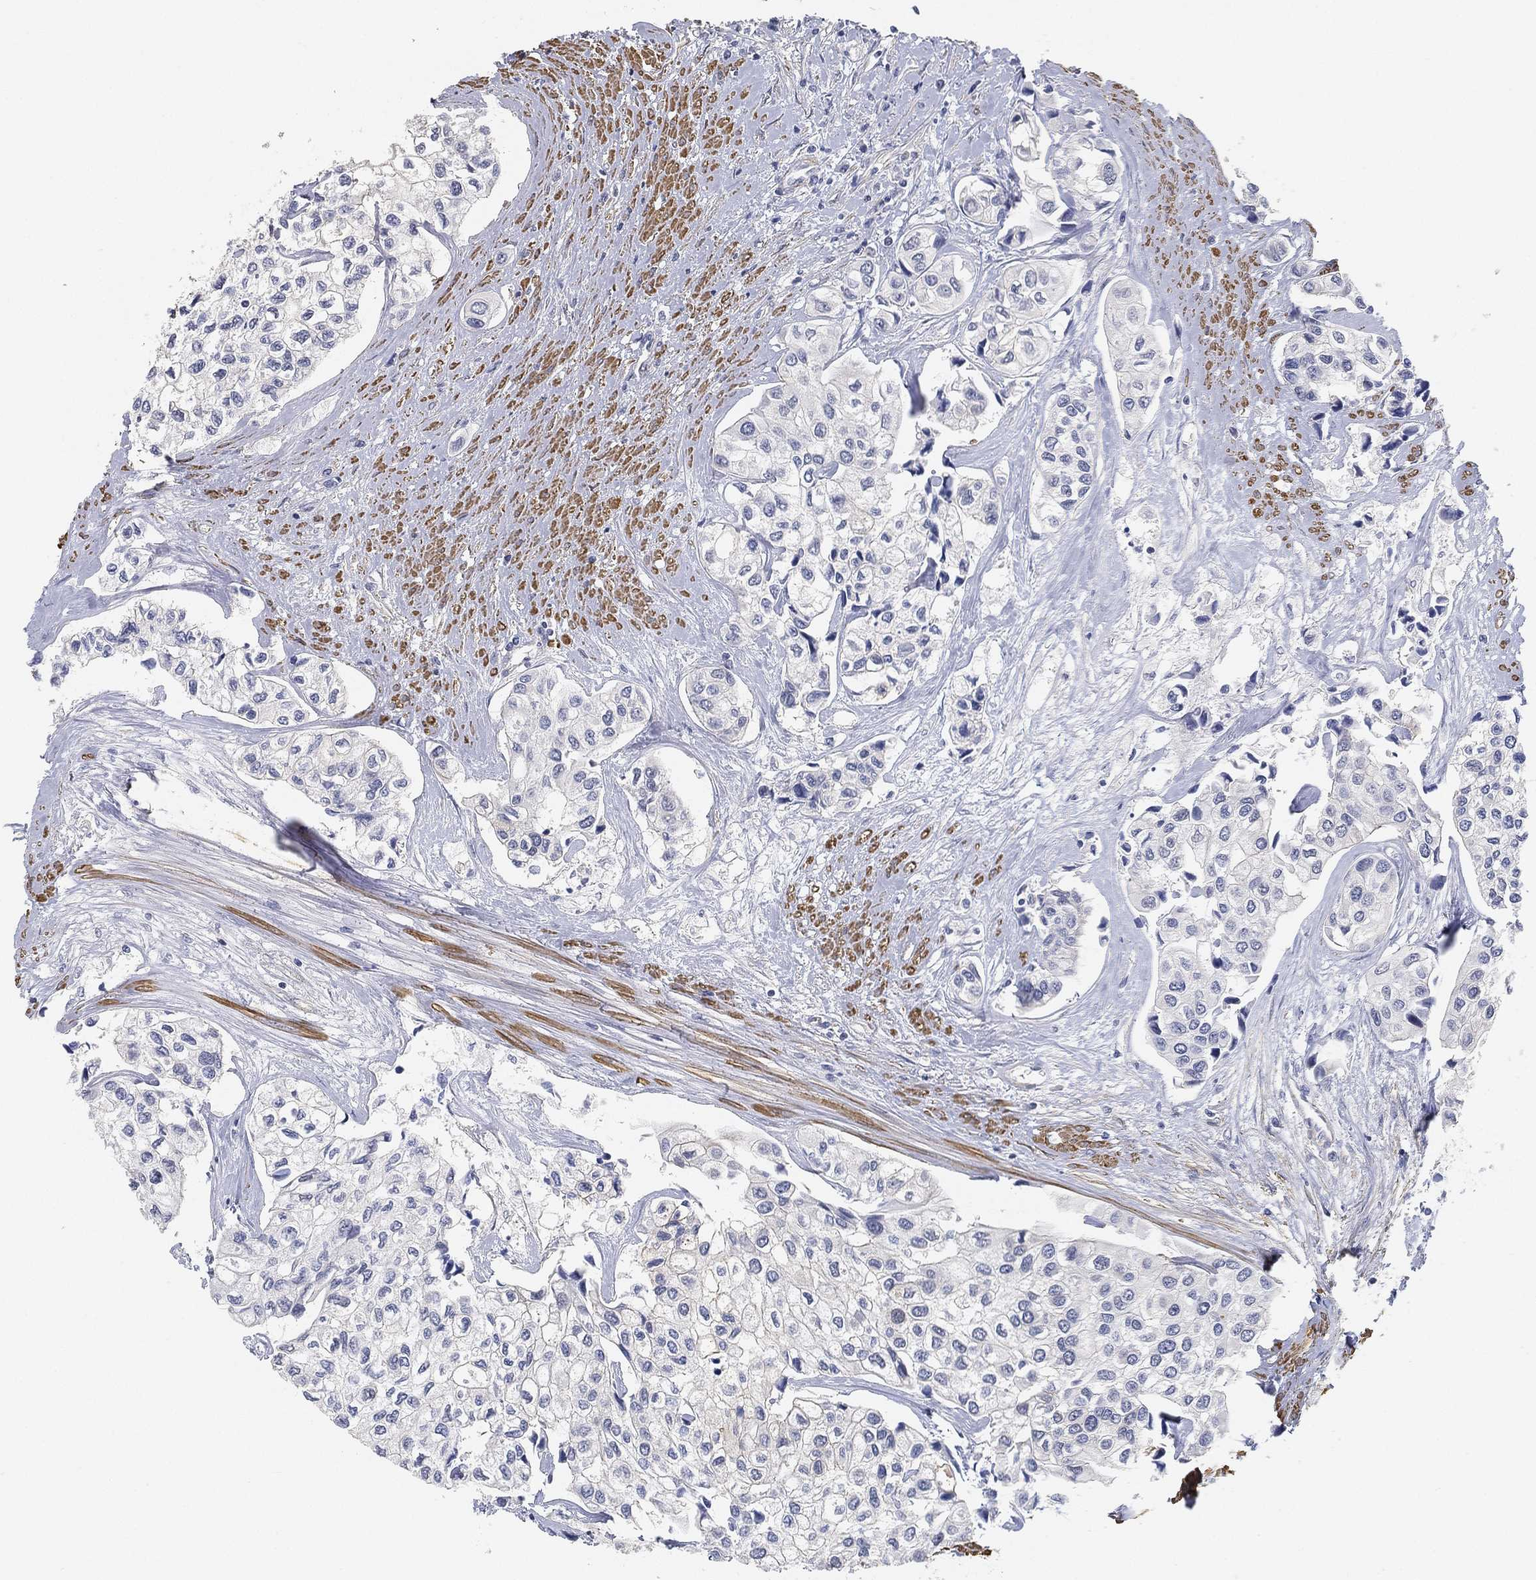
{"staining": {"intensity": "negative", "quantity": "none", "location": "none"}, "tissue": "urothelial cancer", "cell_type": "Tumor cells", "image_type": "cancer", "snomed": [{"axis": "morphology", "description": "Urothelial carcinoma, High grade"}, {"axis": "topography", "description": "Urinary bladder"}], "caption": "High power microscopy micrograph of an IHC photomicrograph of high-grade urothelial carcinoma, revealing no significant staining in tumor cells.", "gene": "GPR61", "patient": {"sex": "male", "age": 73}}